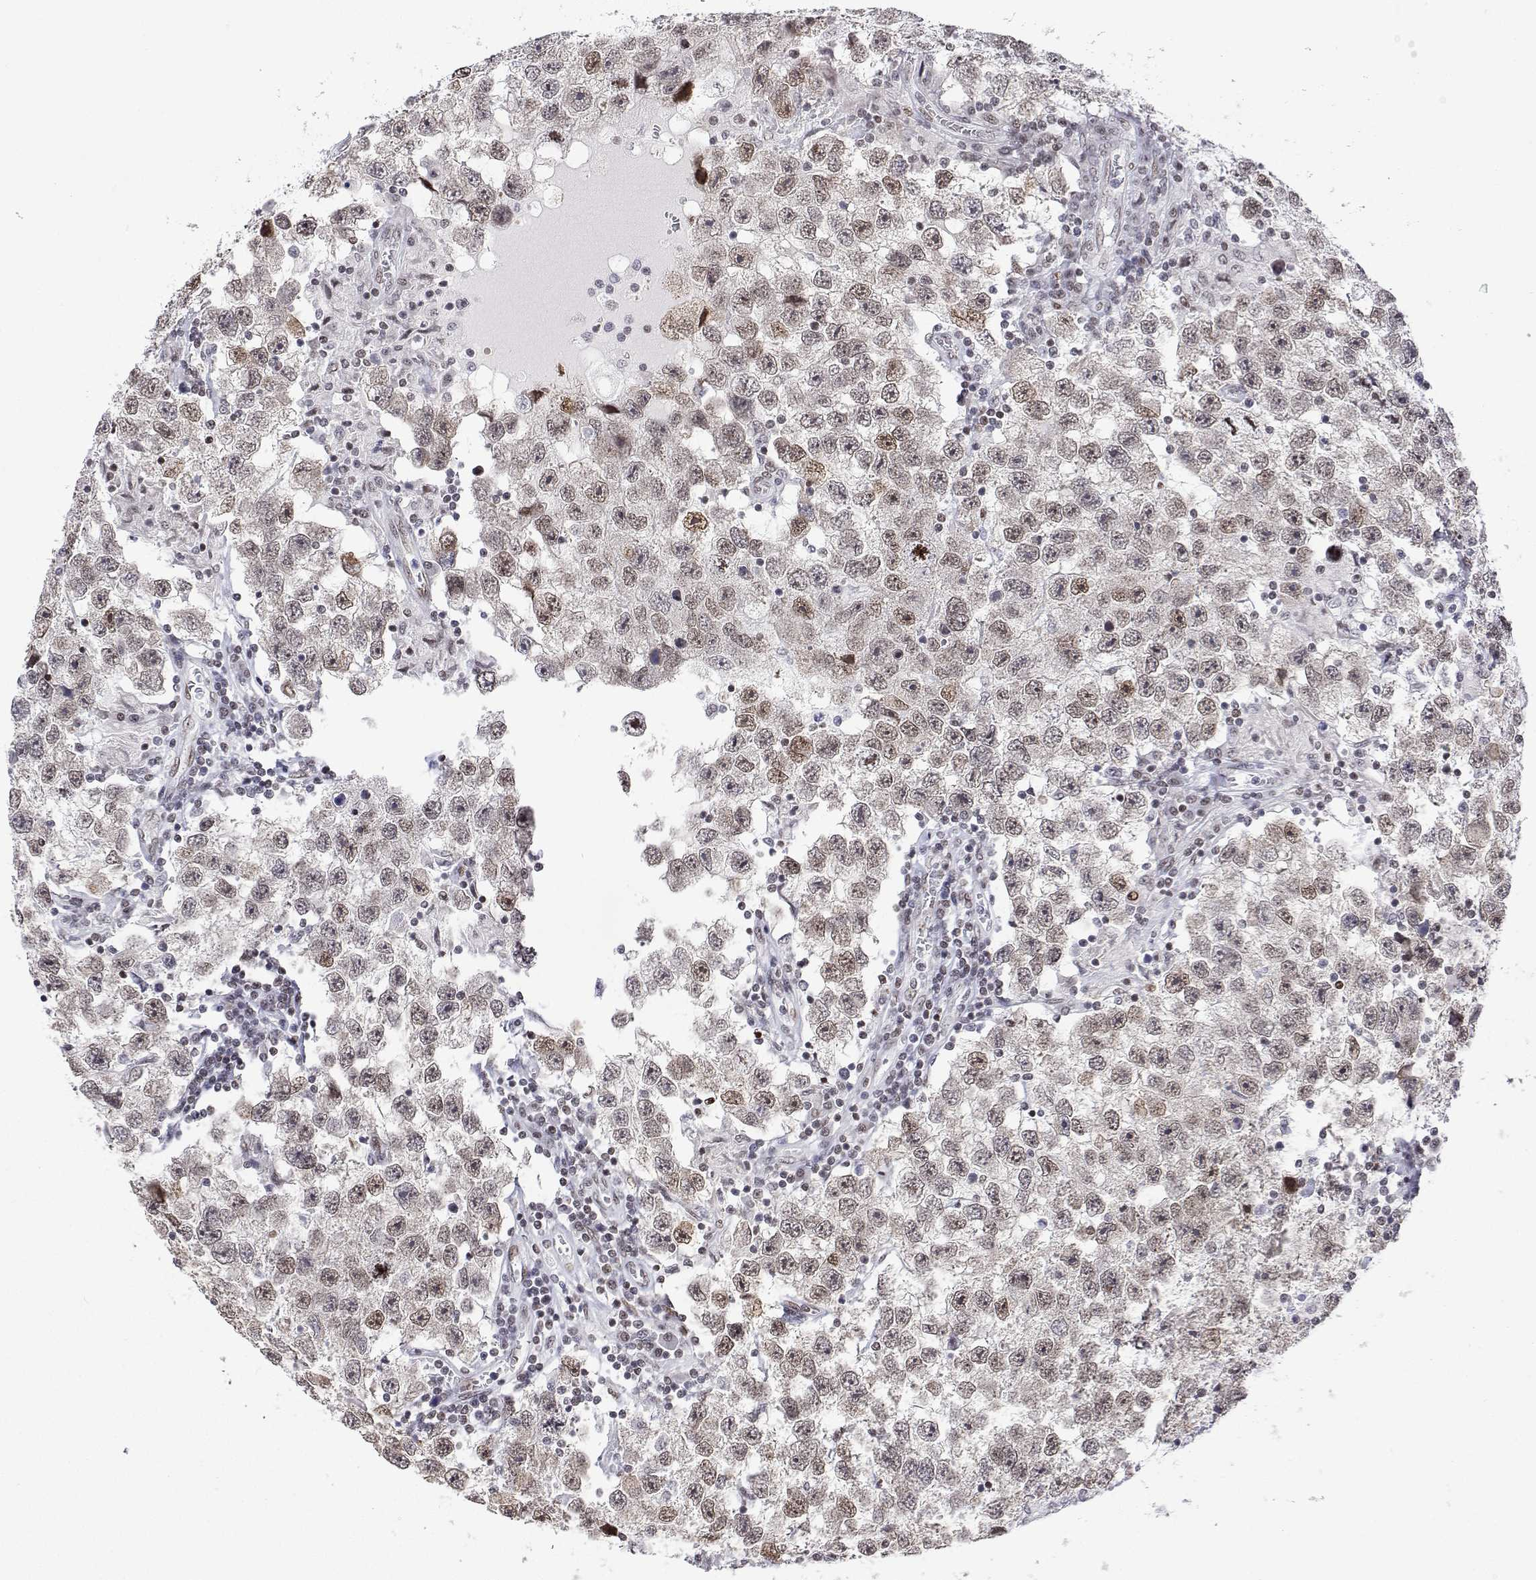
{"staining": {"intensity": "moderate", "quantity": "25%-75%", "location": "nuclear"}, "tissue": "testis cancer", "cell_type": "Tumor cells", "image_type": "cancer", "snomed": [{"axis": "morphology", "description": "Seminoma, NOS"}, {"axis": "topography", "description": "Testis"}], "caption": "Immunohistochemistry (IHC) image of human testis cancer (seminoma) stained for a protein (brown), which exhibits medium levels of moderate nuclear positivity in about 25%-75% of tumor cells.", "gene": "XPC", "patient": {"sex": "male", "age": 26}}